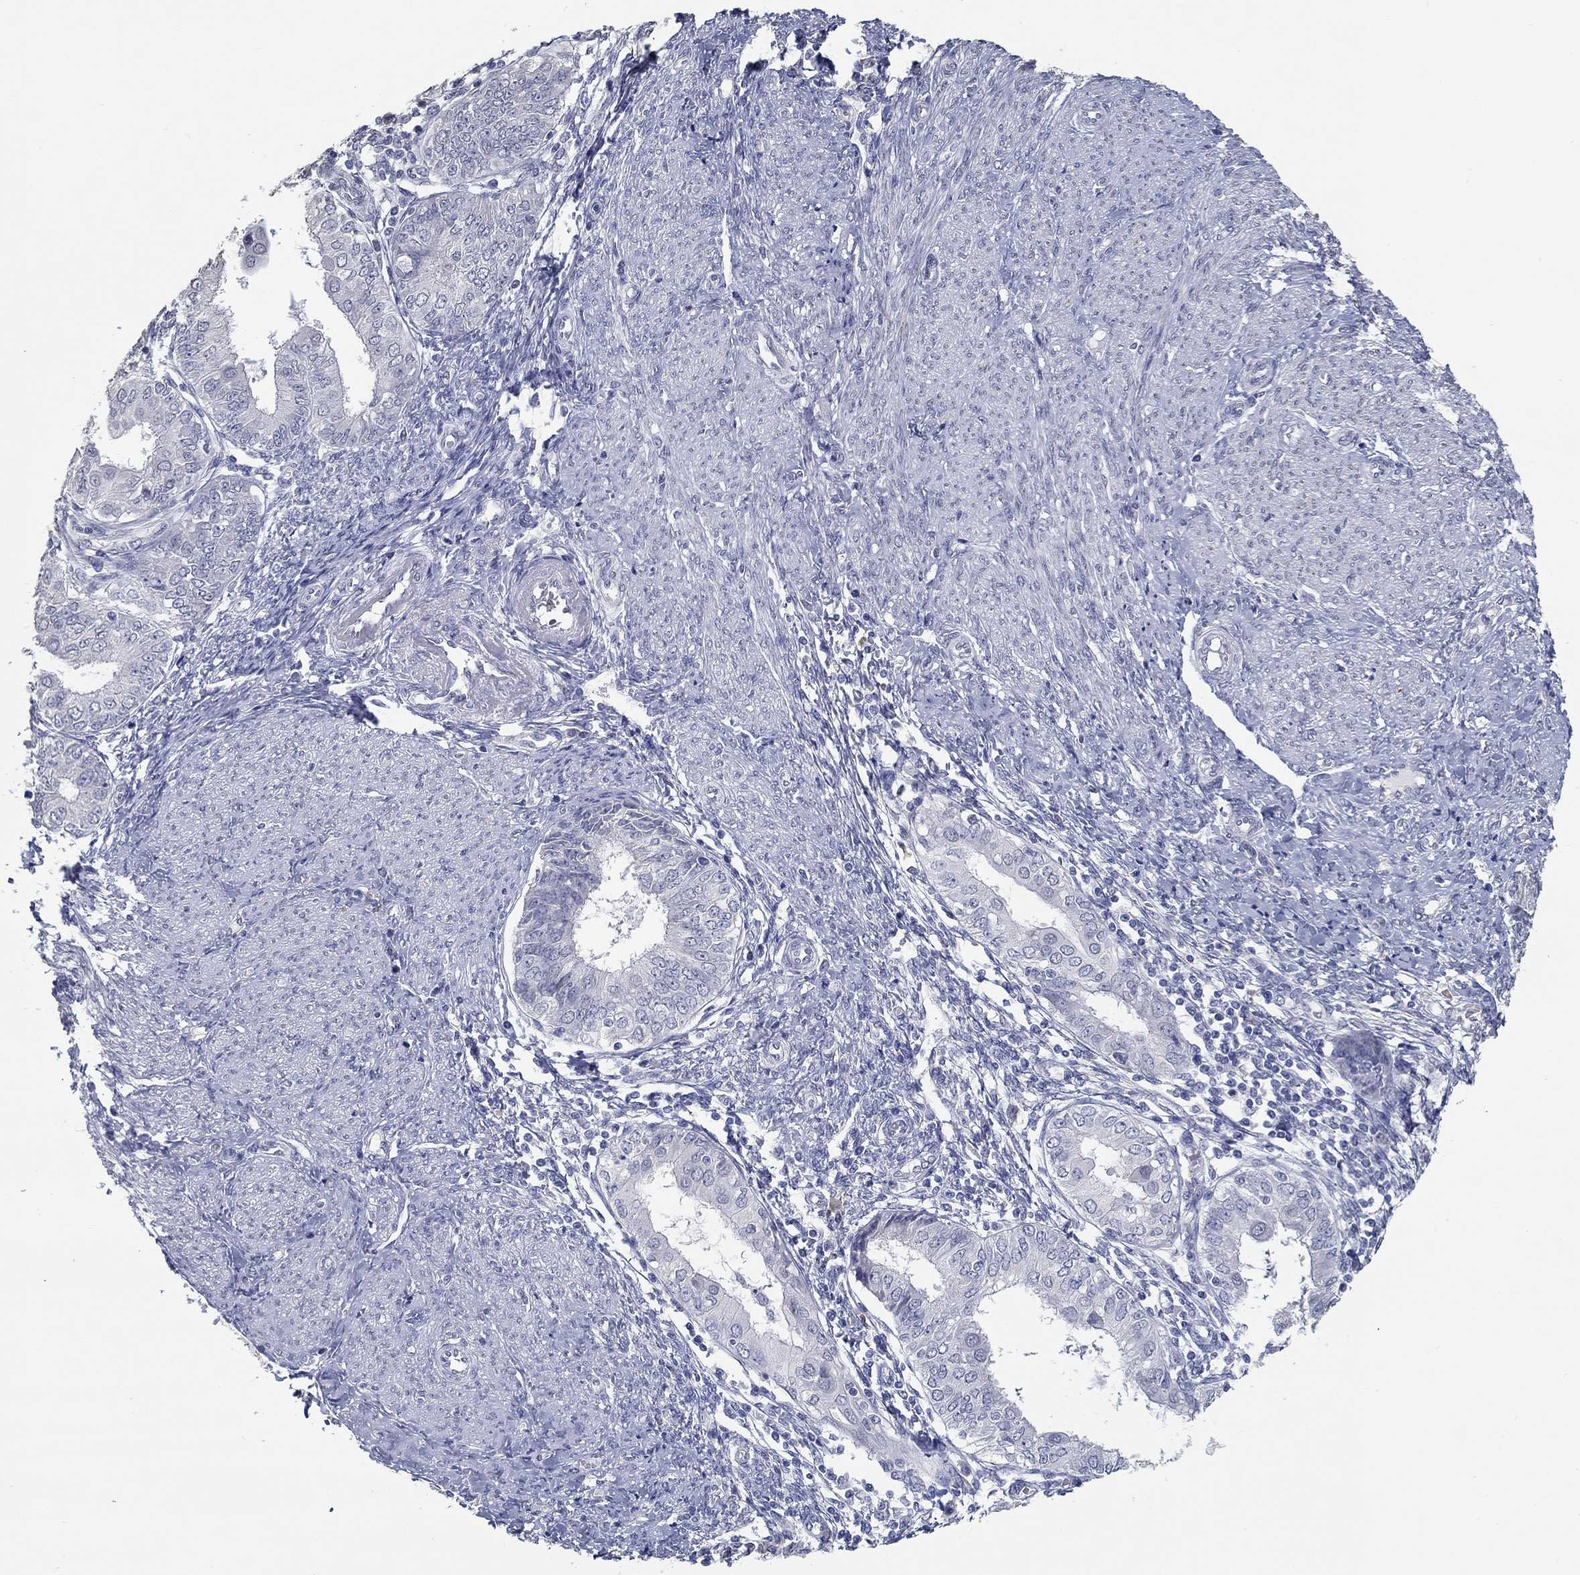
{"staining": {"intensity": "negative", "quantity": "none", "location": "none"}, "tissue": "endometrial cancer", "cell_type": "Tumor cells", "image_type": "cancer", "snomed": [{"axis": "morphology", "description": "Adenocarcinoma, NOS"}, {"axis": "topography", "description": "Endometrium"}], "caption": "A high-resolution micrograph shows immunohistochemistry staining of endometrial adenocarcinoma, which displays no significant expression in tumor cells.", "gene": "NUP155", "patient": {"sex": "female", "age": 68}}